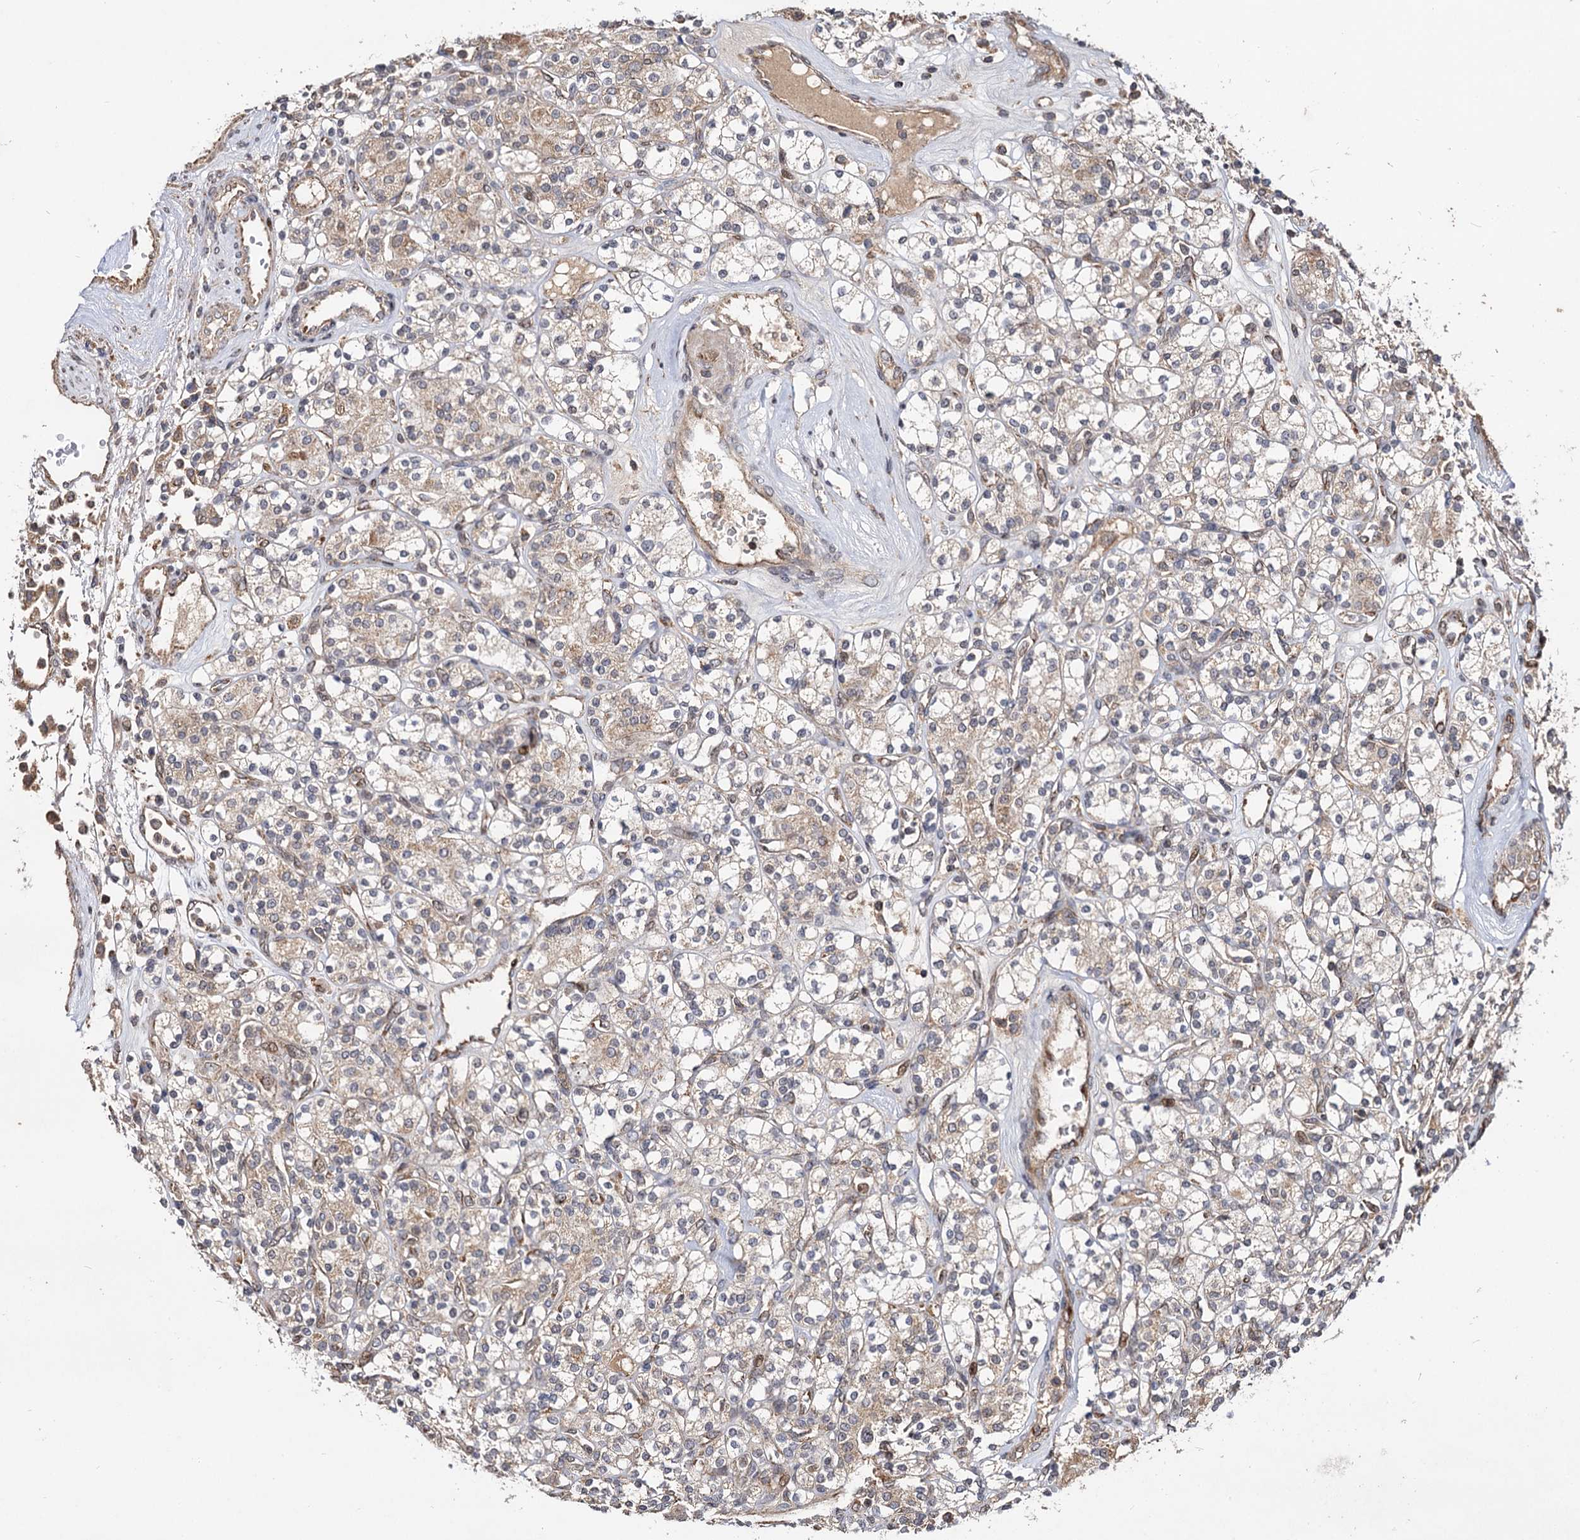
{"staining": {"intensity": "weak", "quantity": ">75%", "location": "cytoplasmic/membranous"}, "tissue": "renal cancer", "cell_type": "Tumor cells", "image_type": "cancer", "snomed": [{"axis": "morphology", "description": "Adenocarcinoma, NOS"}, {"axis": "topography", "description": "Kidney"}], "caption": "This photomicrograph shows immunohistochemistry staining of human renal adenocarcinoma, with low weak cytoplasmic/membranous expression in about >75% of tumor cells.", "gene": "CEP76", "patient": {"sex": "male", "age": 77}}